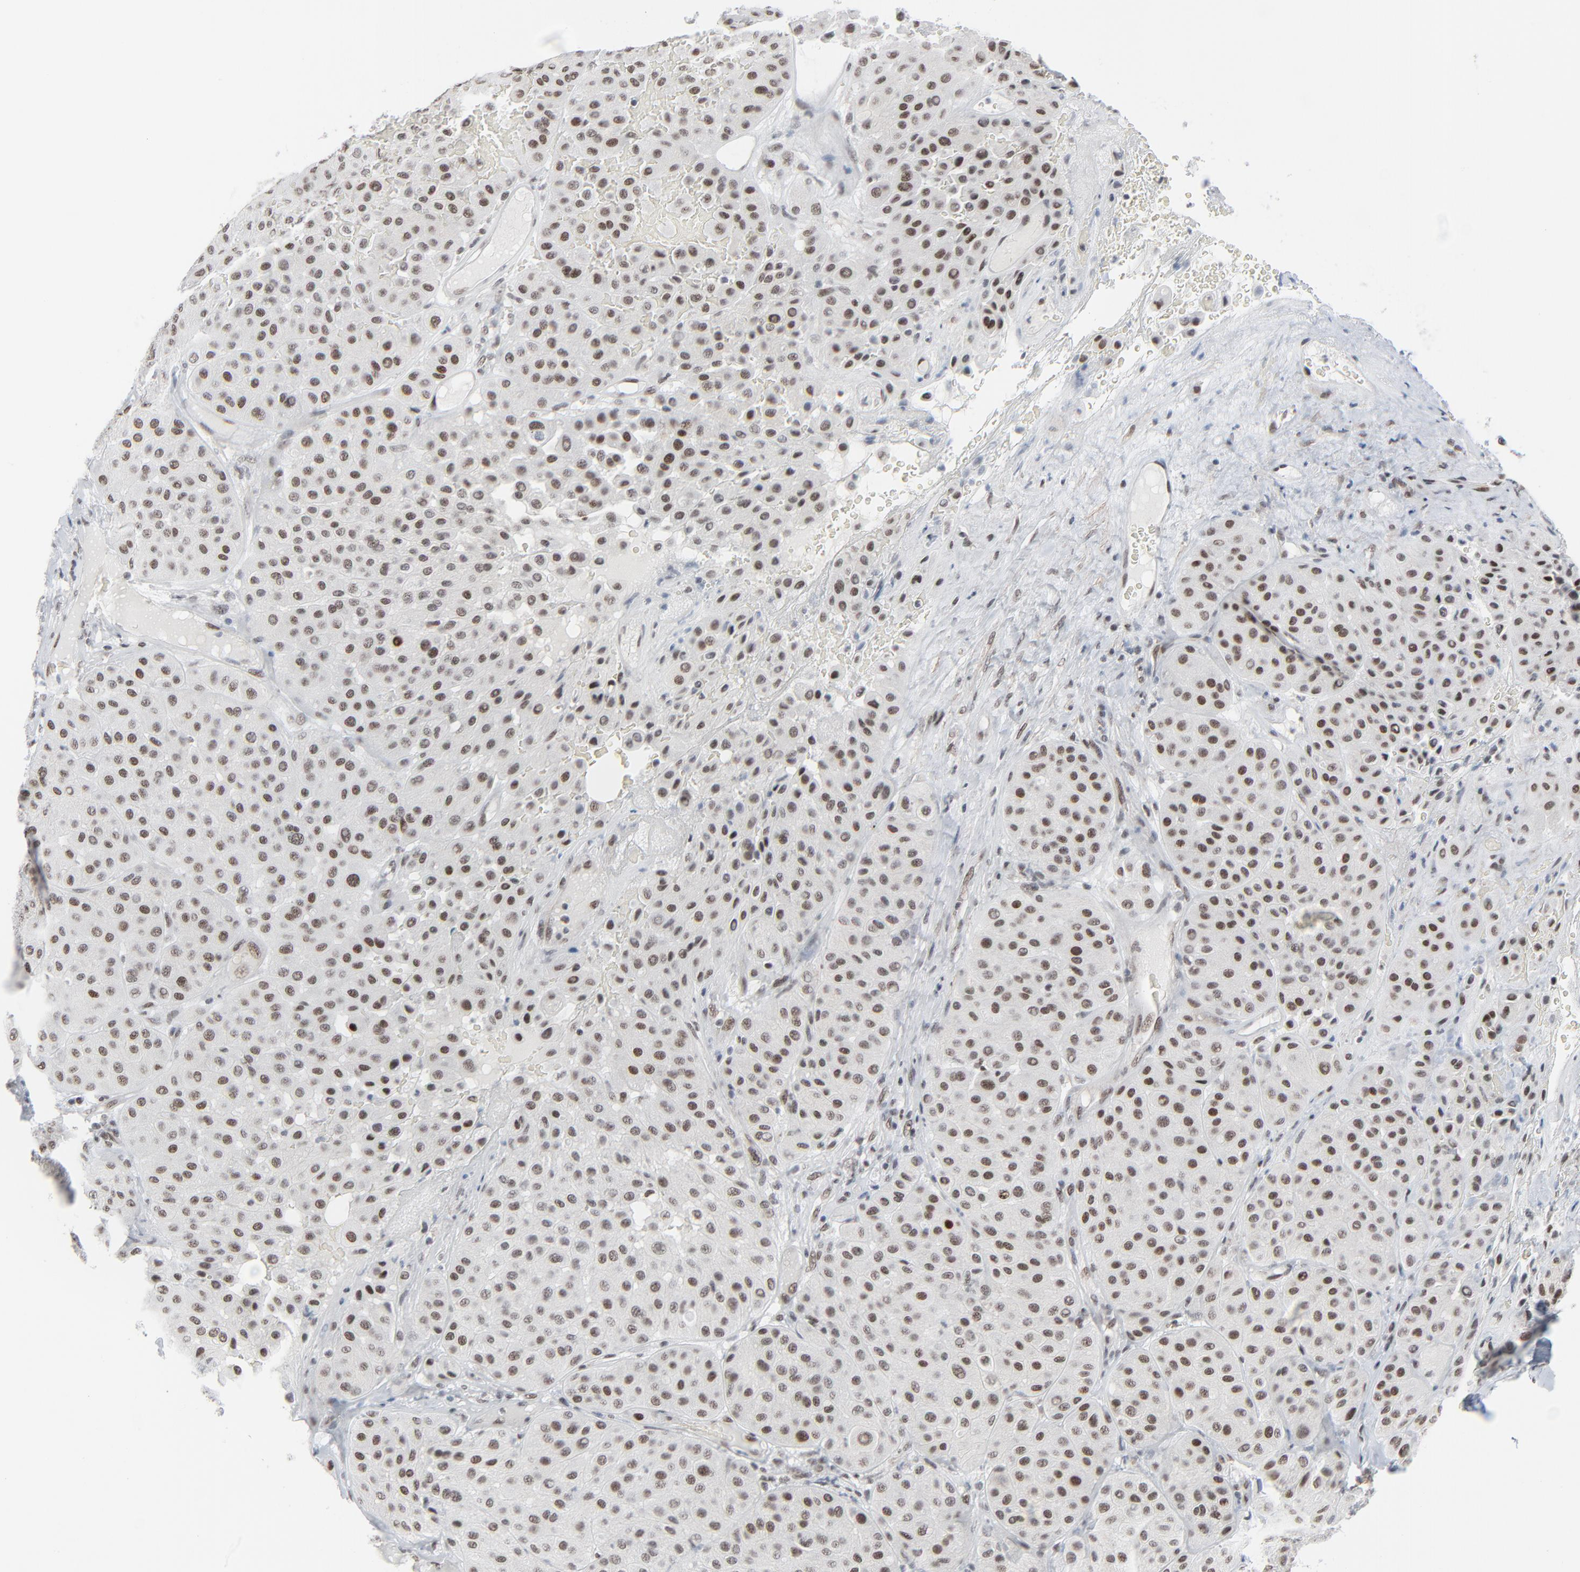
{"staining": {"intensity": "moderate", "quantity": ">75%", "location": "nuclear"}, "tissue": "melanoma", "cell_type": "Tumor cells", "image_type": "cancer", "snomed": [{"axis": "morphology", "description": "Normal tissue, NOS"}, {"axis": "morphology", "description": "Malignant melanoma, Metastatic site"}, {"axis": "topography", "description": "Skin"}], "caption": "IHC (DAB (3,3'-diaminobenzidine)) staining of human melanoma displays moderate nuclear protein expression in about >75% of tumor cells.", "gene": "FBXO28", "patient": {"sex": "male", "age": 41}}